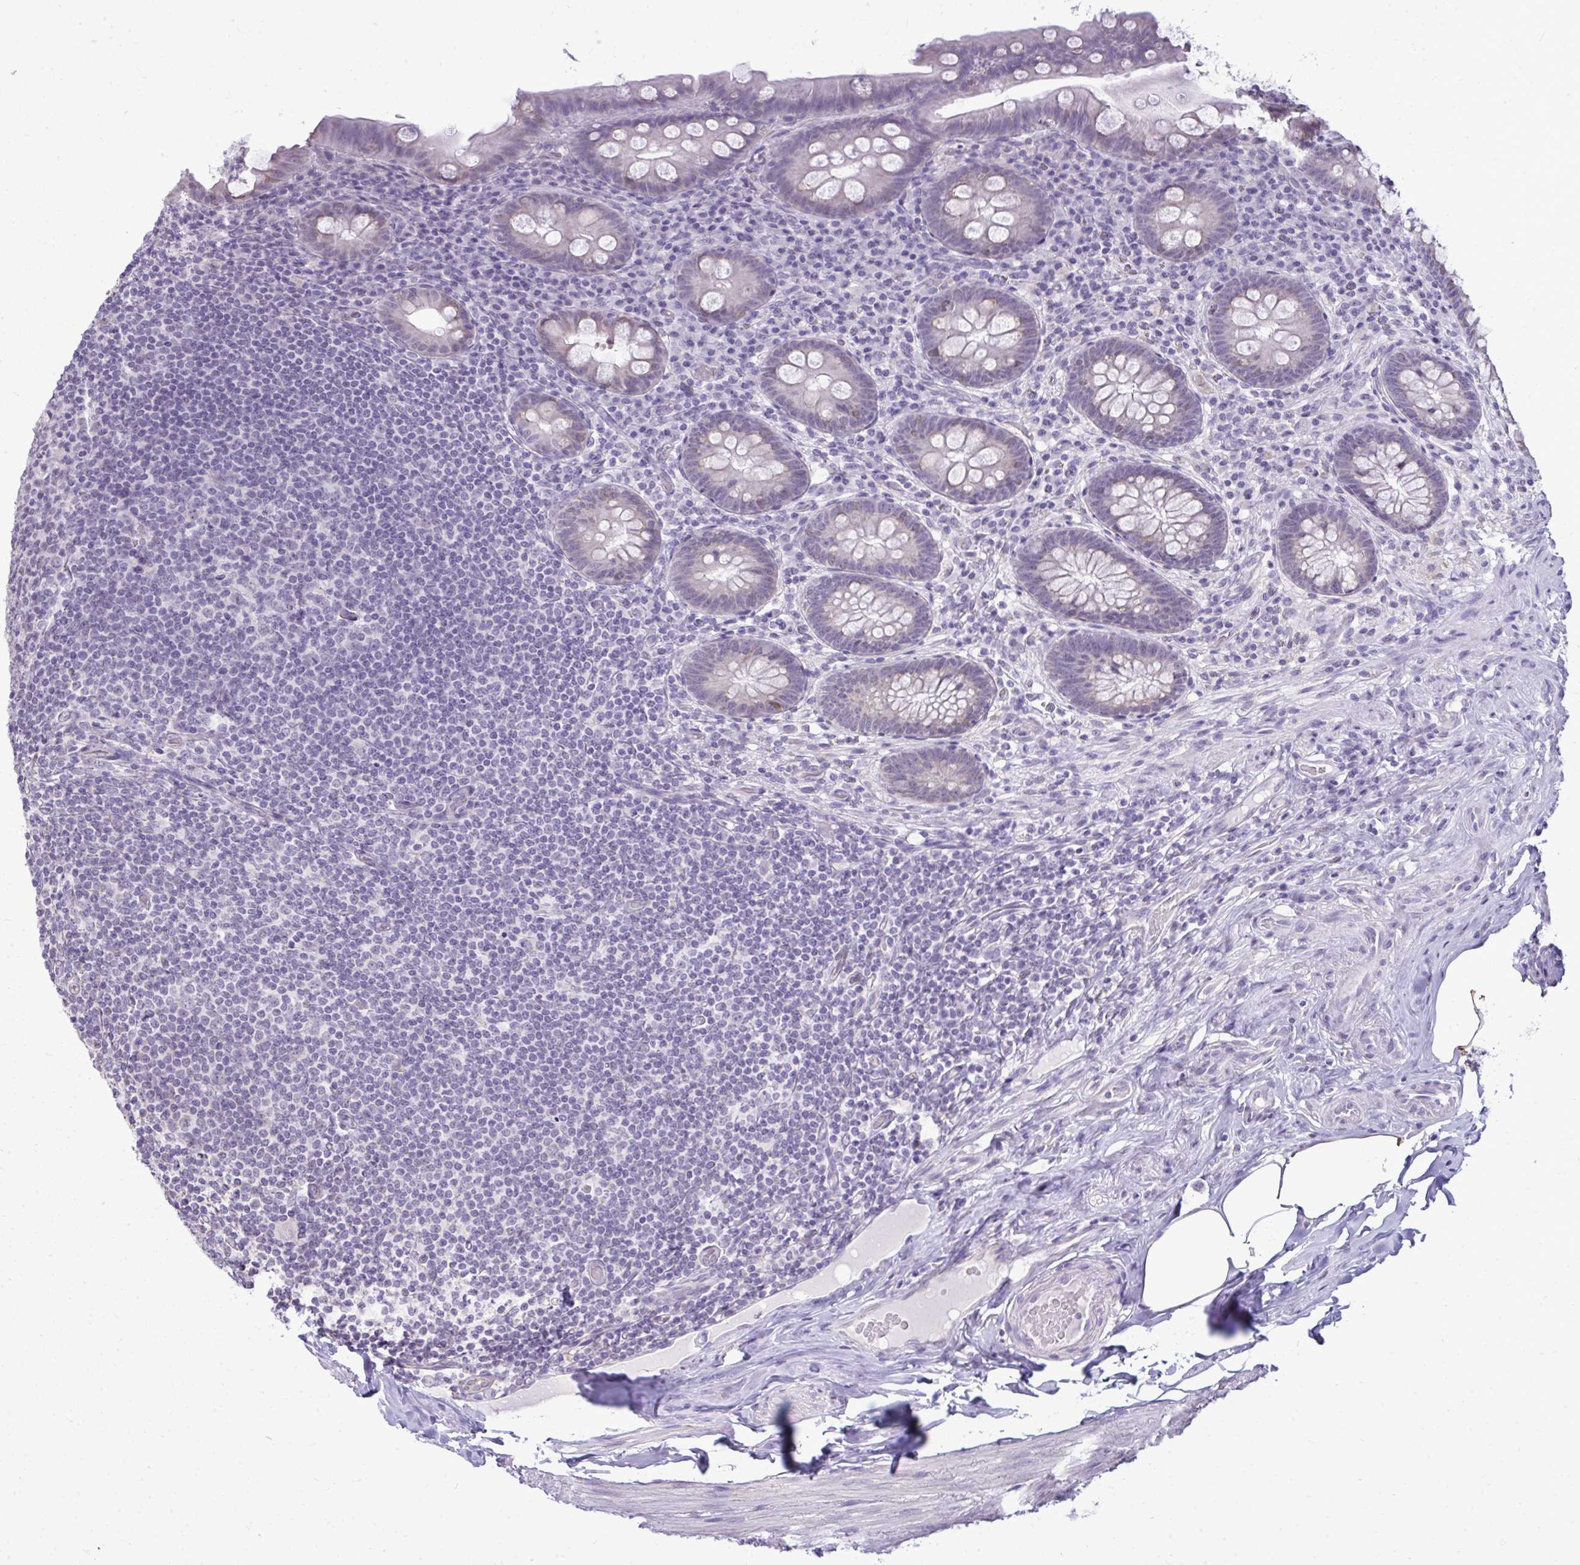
{"staining": {"intensity": "negative", "quantity": "none", "location": "none"}, "tissue": "appendix", "cell_type": "Glandular cells", "image_type": "normal", "snomed": [{"axis": "morphology", "description": "Normal tissue, NOS"}, {"axis": "topography", "description": "Appendix"}], "caption": "Immunohistochemistry photomicrograph of unremarkable appendix: human appendix stained with DAB displays no significant protein positivity in glandular cells.", "gene": "NPPA", "patient": {"sex": "male", "age": 71}}